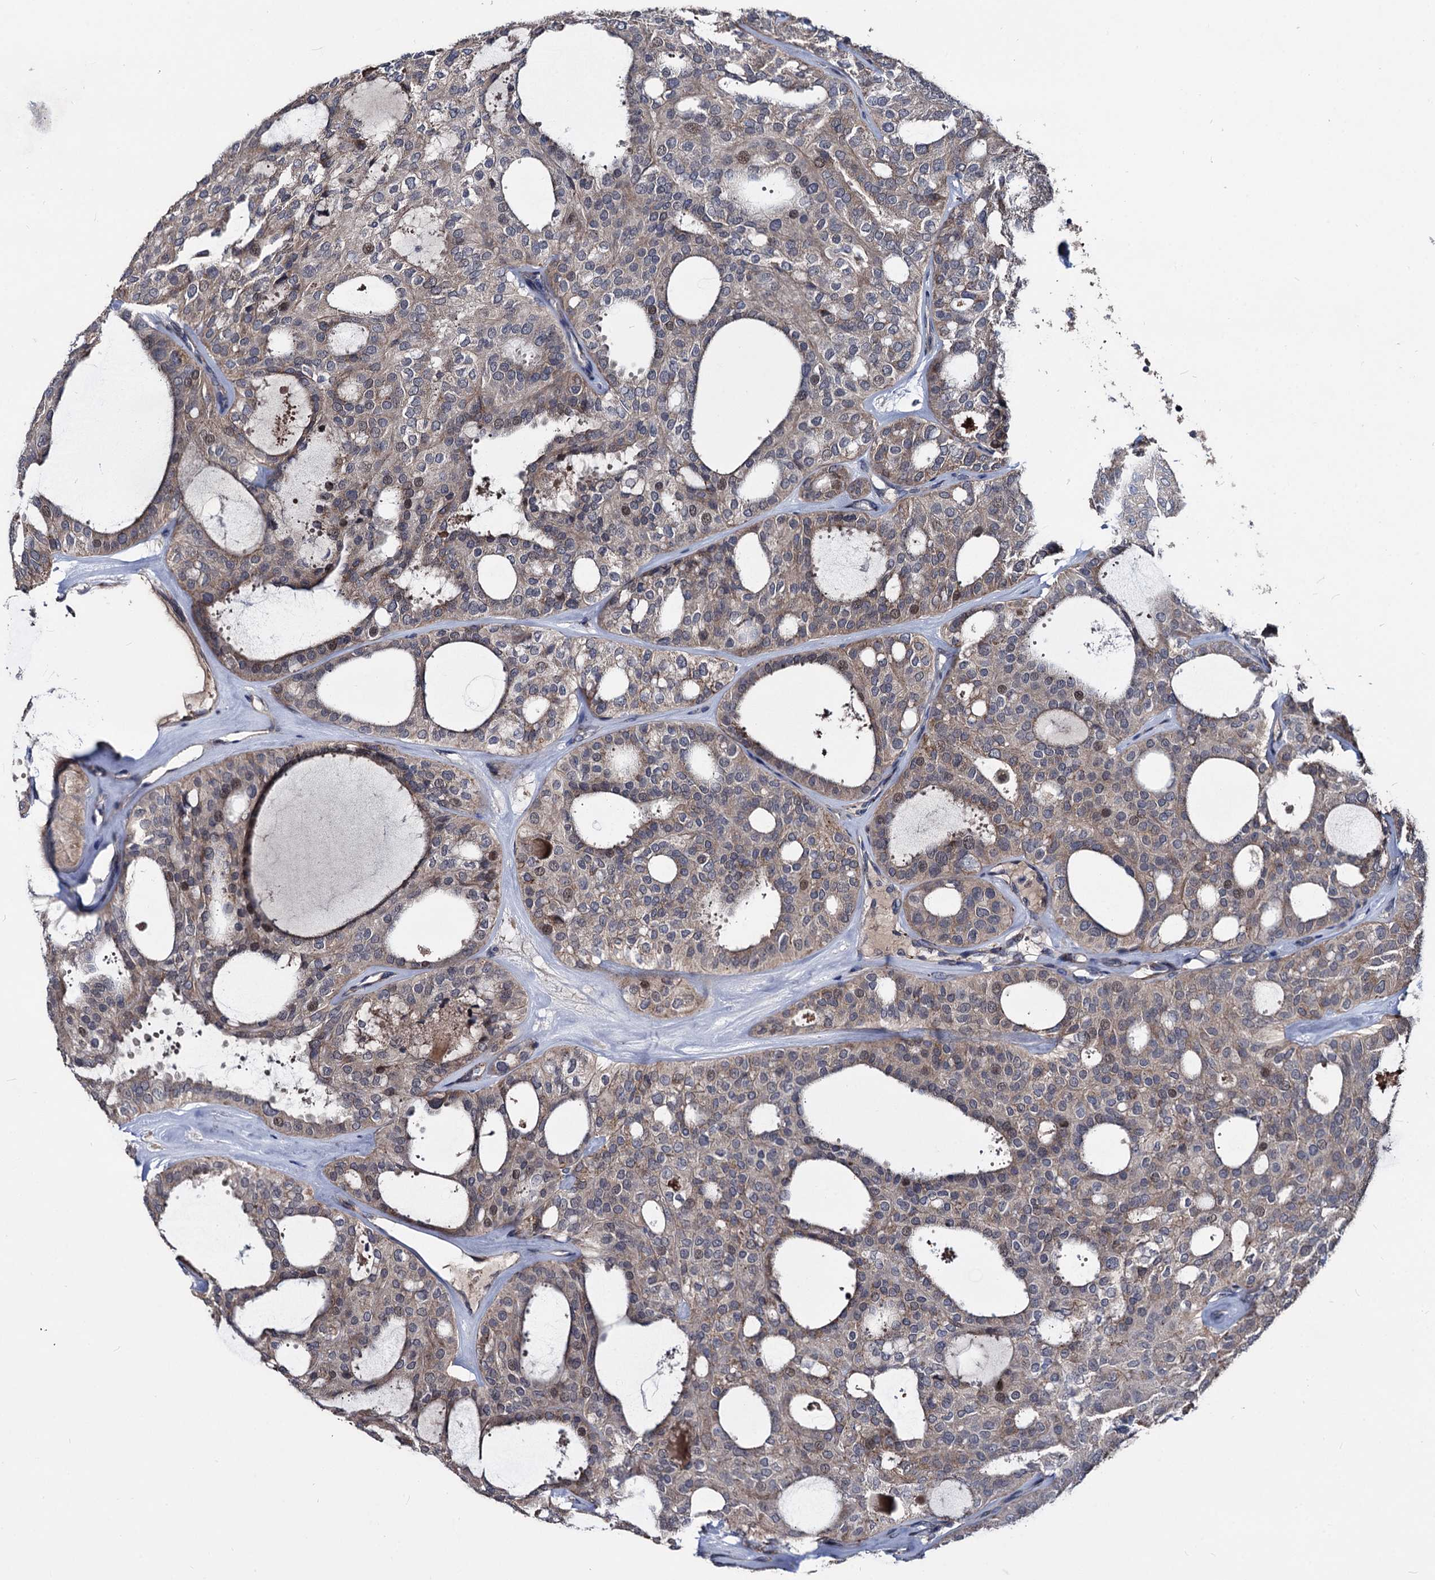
{"staining": {"intensity": "weak", "quantity": "25%-75%", "location": "cytoplasmic/membranous,nuclear"}, "tissue": "thyroid cancer", "cell_type": "Tumor cells", "image_type": "cancer", "snomed": [{"axis": "morphology", "description": "Follicular adenoma carcinoma, NOS"}, {"axis": "topography", "description": "Thyroid gland"}], "caption": "Human follicular adenoma carcinoma (thyroid) stained with a protein marker reveals weak staining in tumor cells.", "gene": "SMAGP", "patient": {"sex": "male", "age": 75}}